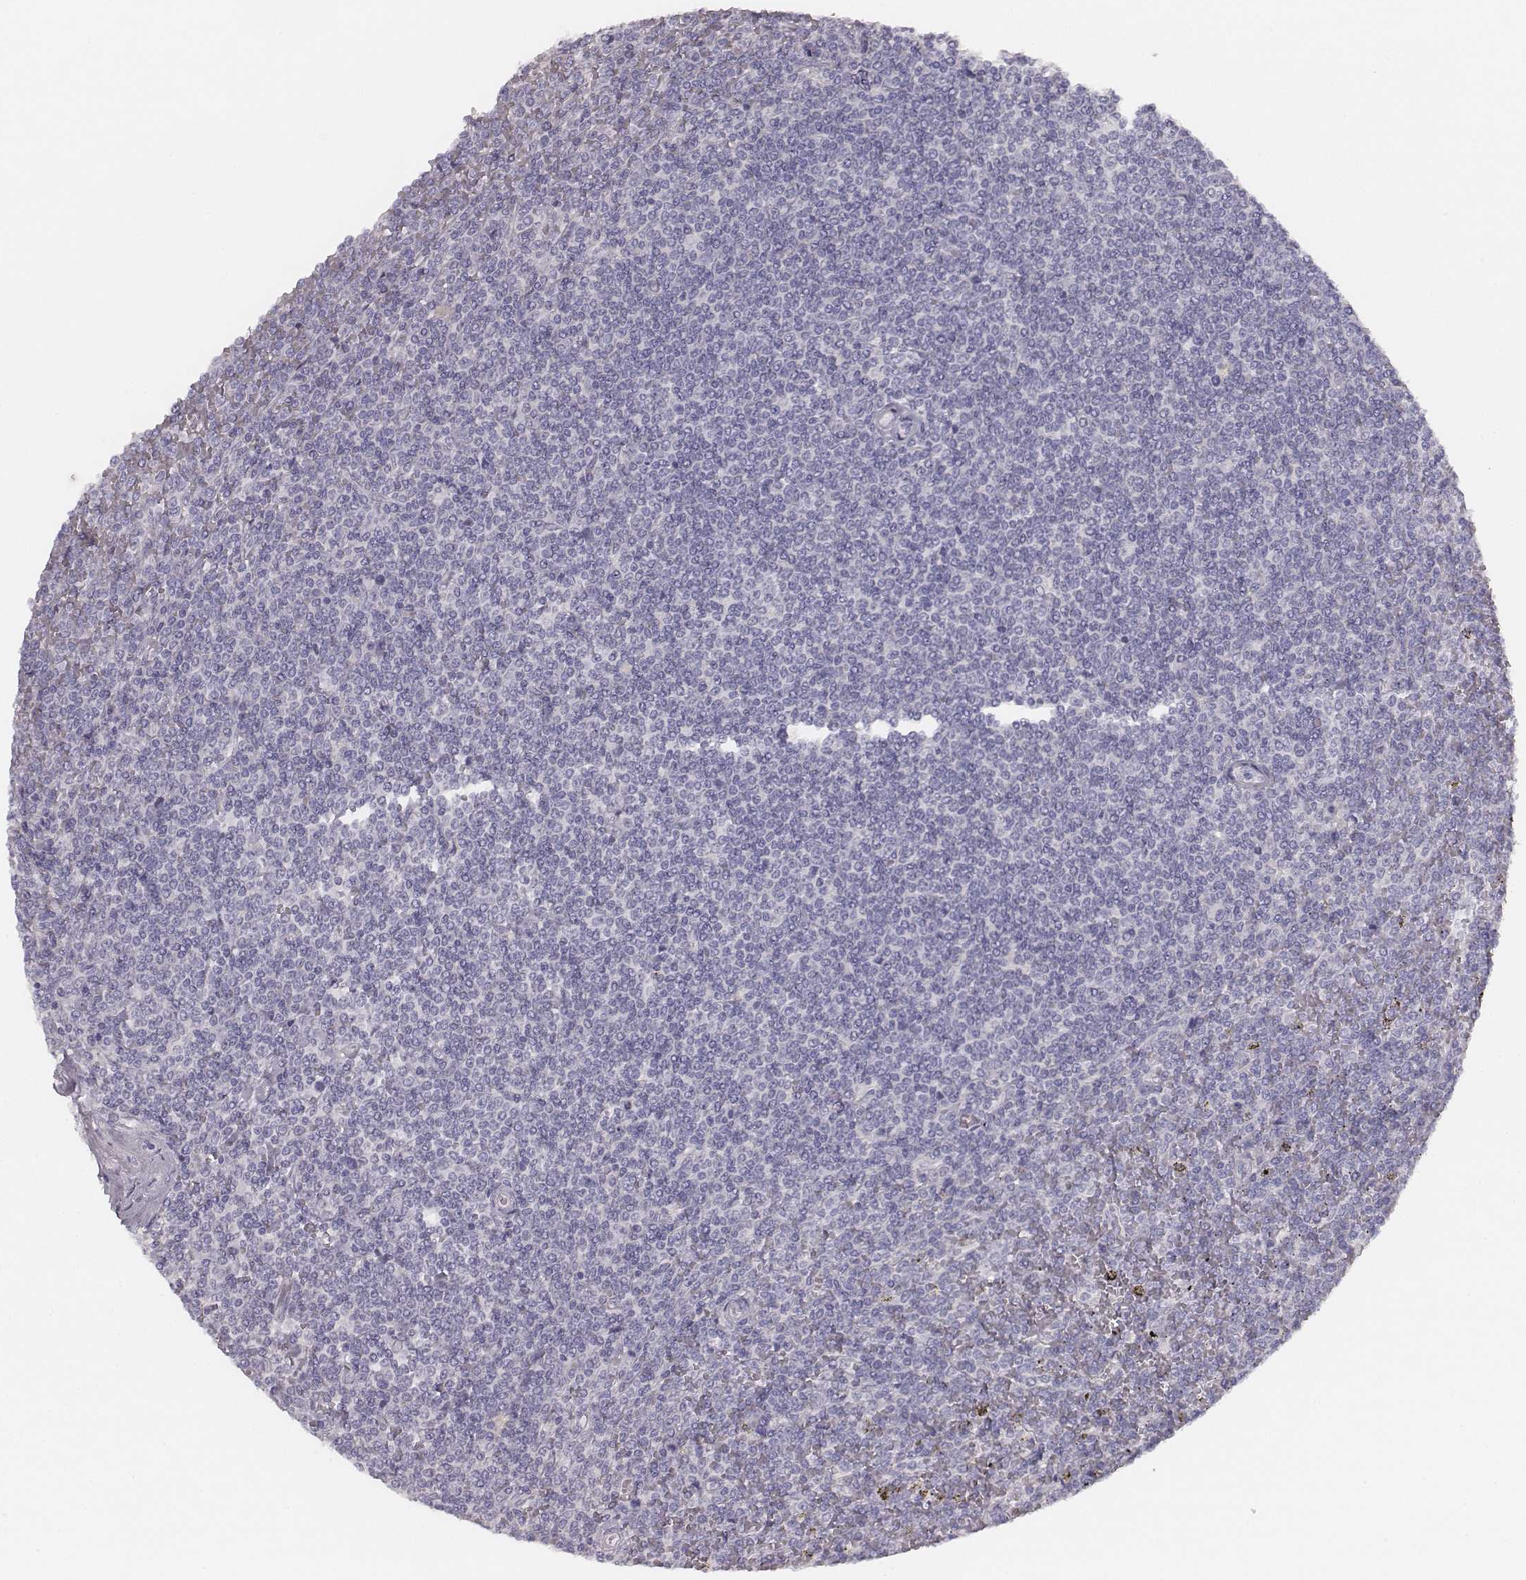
{"staining": {"intensity": "negative", "quantity": "none", "location": "none"}, "tissue": "lymphoma", "cell_type": "Tumor cells", "image_type": "cancer", "snomed": [{"axis": "morphology", "description": "Malignant lymphoma, non-Hodgkin's type, Low grade"}, {"axis": "topography", "description": "Spleen"}], "caption": "Immunohistochemistry (IHC) image of human lymphoma stained for a protein (brown), which displays no staining in tumor cells.", "gene": "MYH6", "patient": {"sex": "female", "age": 19}}